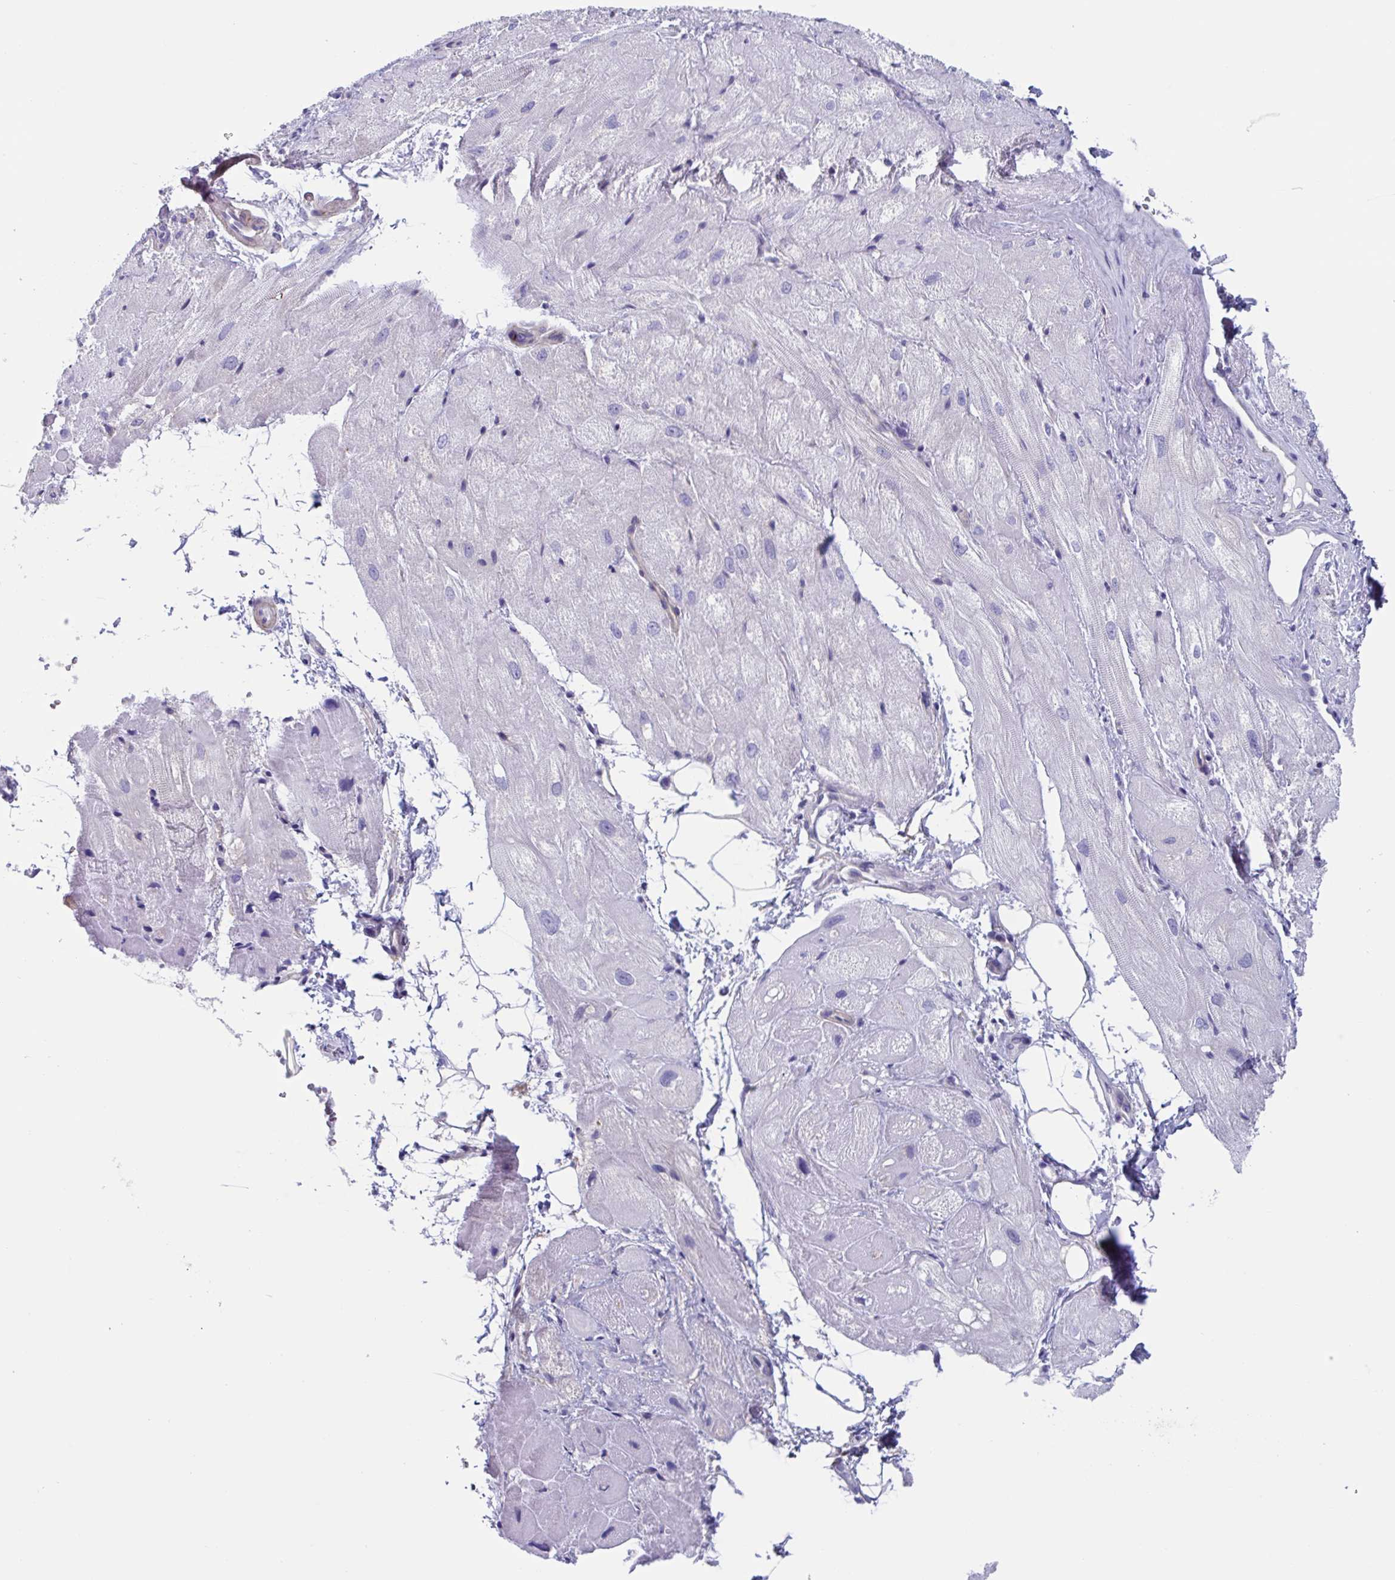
{"staining": {"intensity": "negative", "quantity": "none", "location": "none"}, "tissue": "heart muscle", "cell_type": "Cardiomyocytes", "image_type": "normal", "snomed": [{"axis": "morphology", "description": "Normal tissue, NOS"}, {"axis": "topography", "description": "Heart"}], "caption": "An immunohistochemistry (IHC) histopathology image of normal heart muscle is shown. There is no staining in cardiomyocytes of heart muscle. Brightfield microscopy of immunohistochemistry stained with DAB (brown) and hematoxylin (blue), captured at high magnification.", "gene": "LPIN3", "patient": {"sex": "male", "age": 62}}